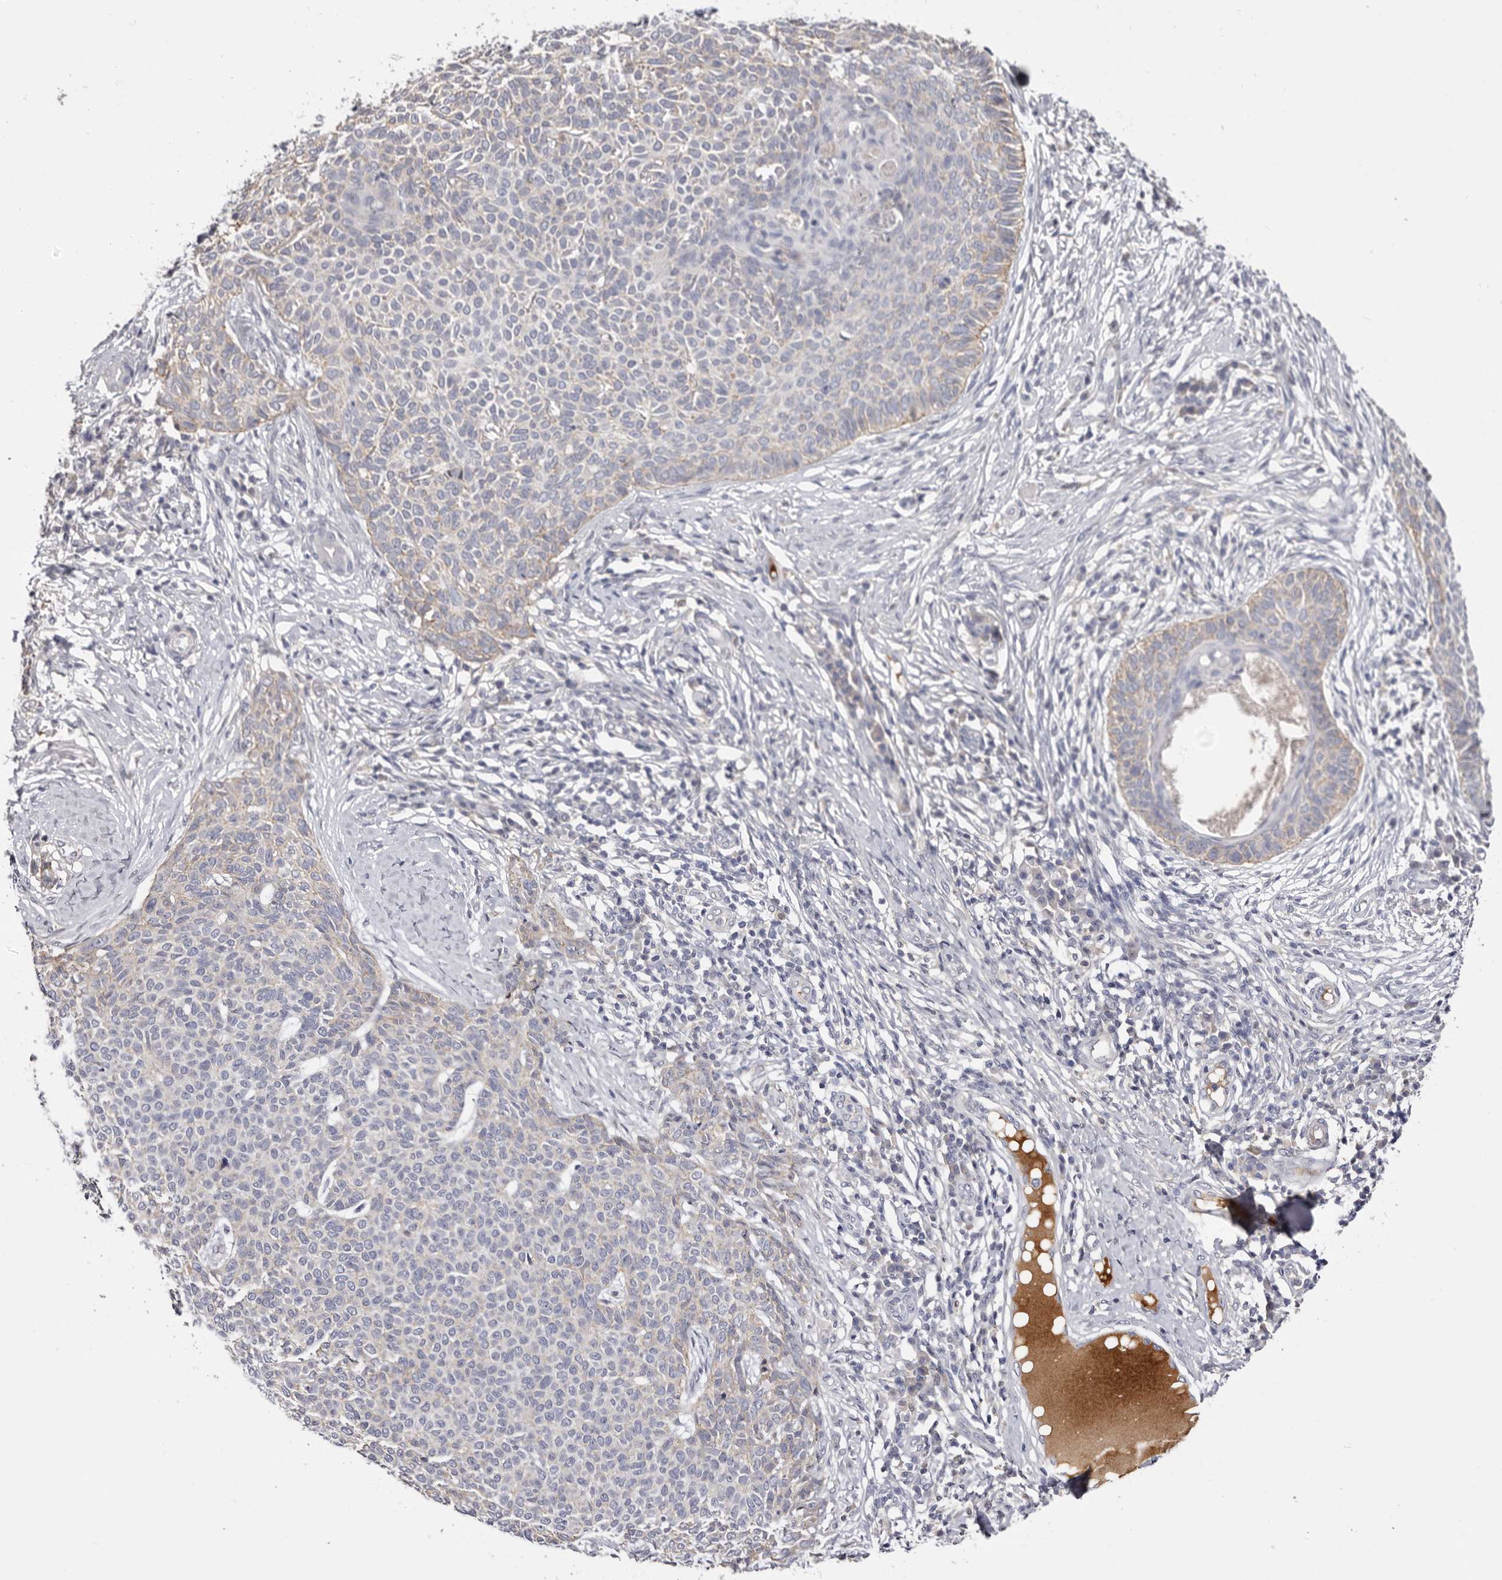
{"staining": {"intensity": "negative", "quantity": "none", "location": "none"}, "tissue": "skin cancer", "cell_type": "Tumor cells", "image_type": "cancer", "snomed": [{"axis": "morphology", "description": "Normal tissue, NOS"}, {"axis": "morphology", "description": "Basal cell carcinoma"}, {"axis": "topography", "description": "Skin"}], "caption": "DAB immunohistochemical staining of human skin cancer (basal cell carcinoma) shows no significant expression in tumor cells.", "gene": "LMLN", "patient": {"sex": "male", "age": 50}}